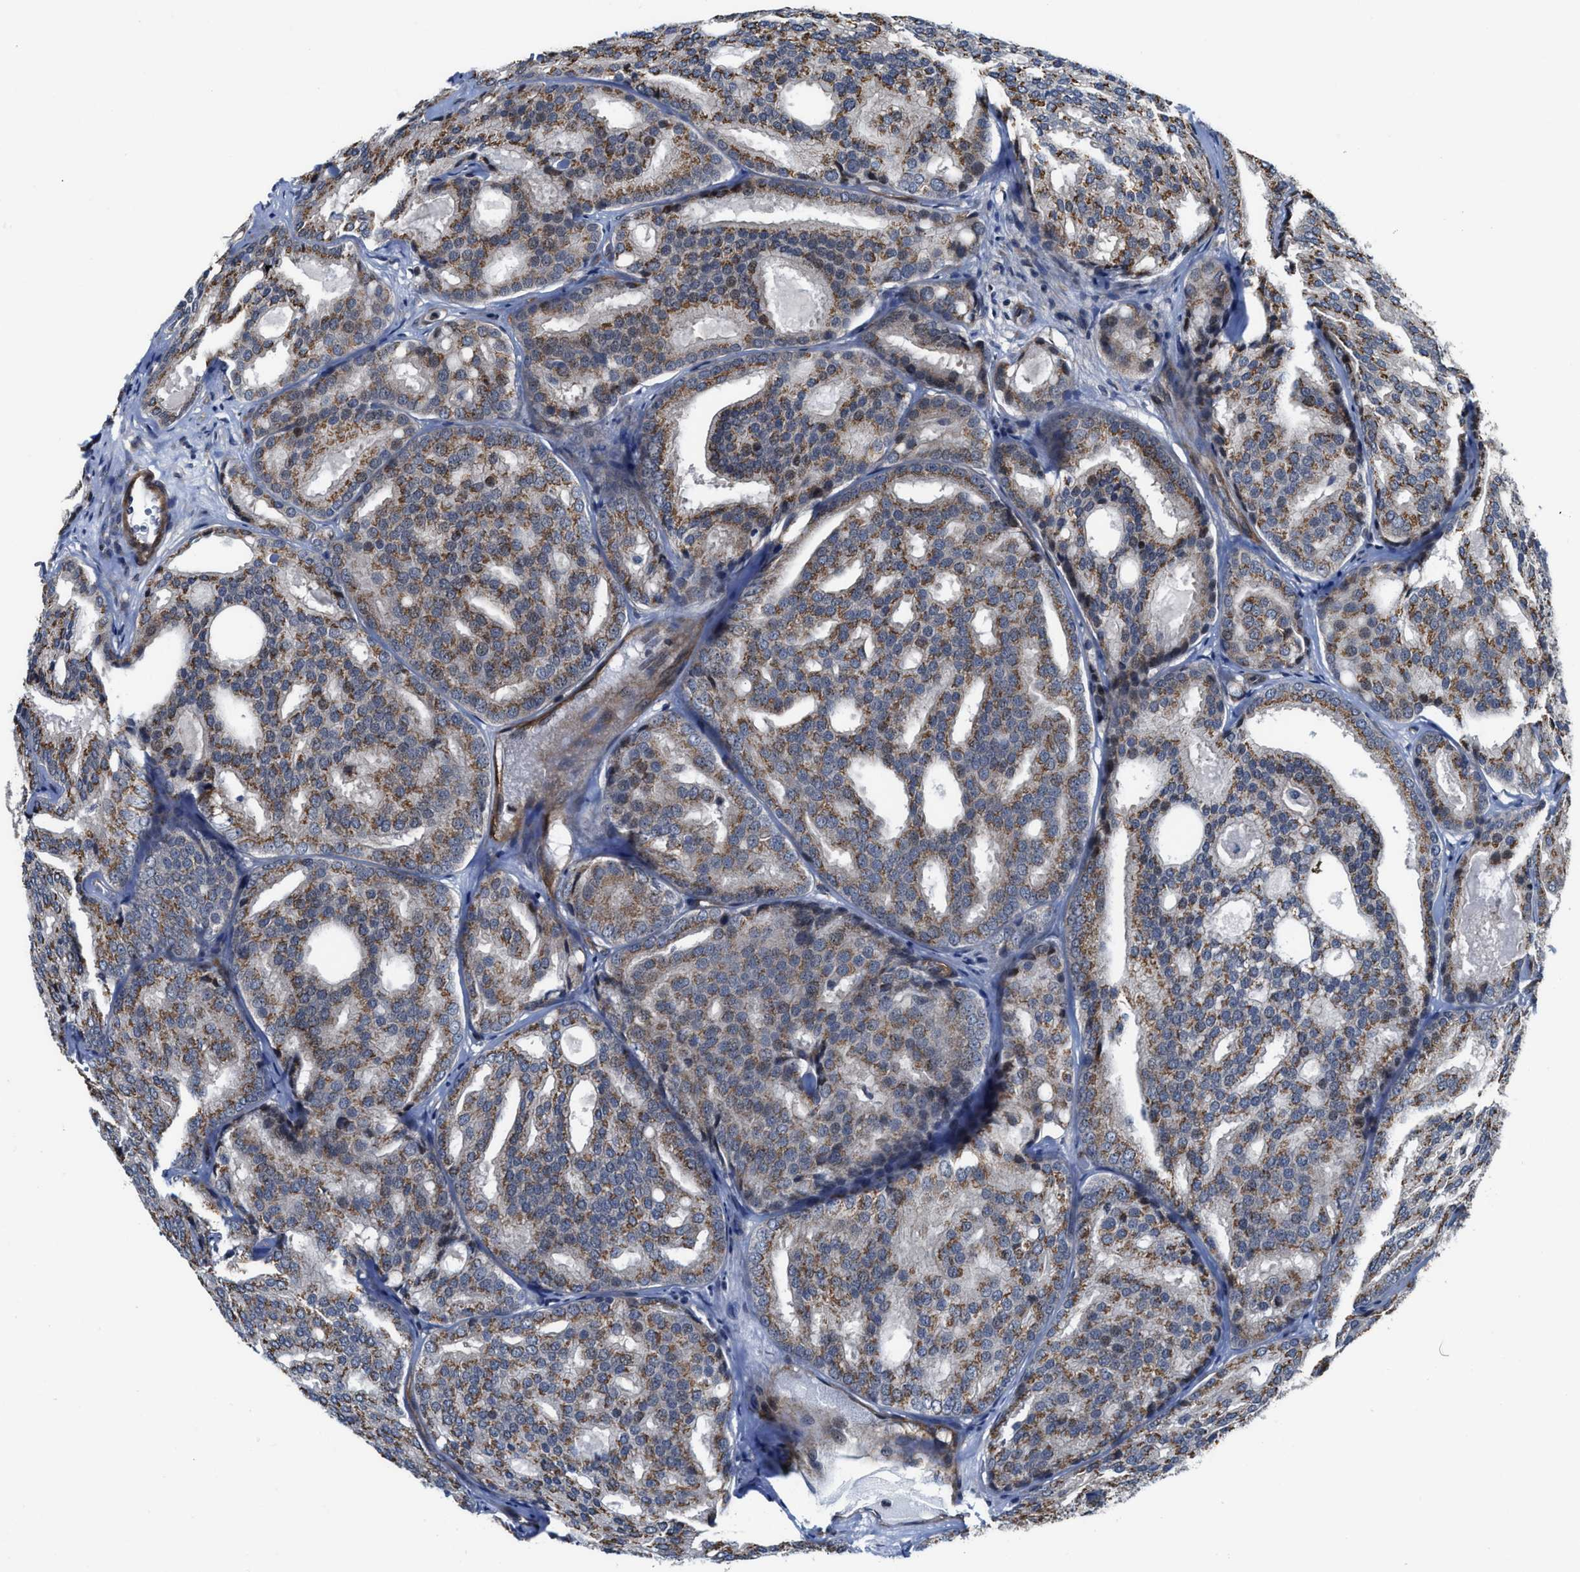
{"staining": {"intensity": "moderate", "quantity": ">75%", "location": "cytoplasmic/membranous"}, "tissue": "prostate cancer", "cell_type": "Tumor cells", "image_type": "cancer", "snomed": [{"axis": "morphology", "description": "Adenocarcinoma, High grade"}, {"axis": "topography", "description": "Prostate"}], "caption": "Immunohistochemistry (IHC) (DAB) staining of human prostate cancer displays moderate cytoplasmic/membranous protein positivity in approximately >75% of tumor cells.", "gene": "TGFB1I1", "patient": {"sex": "male", "age": 64}}